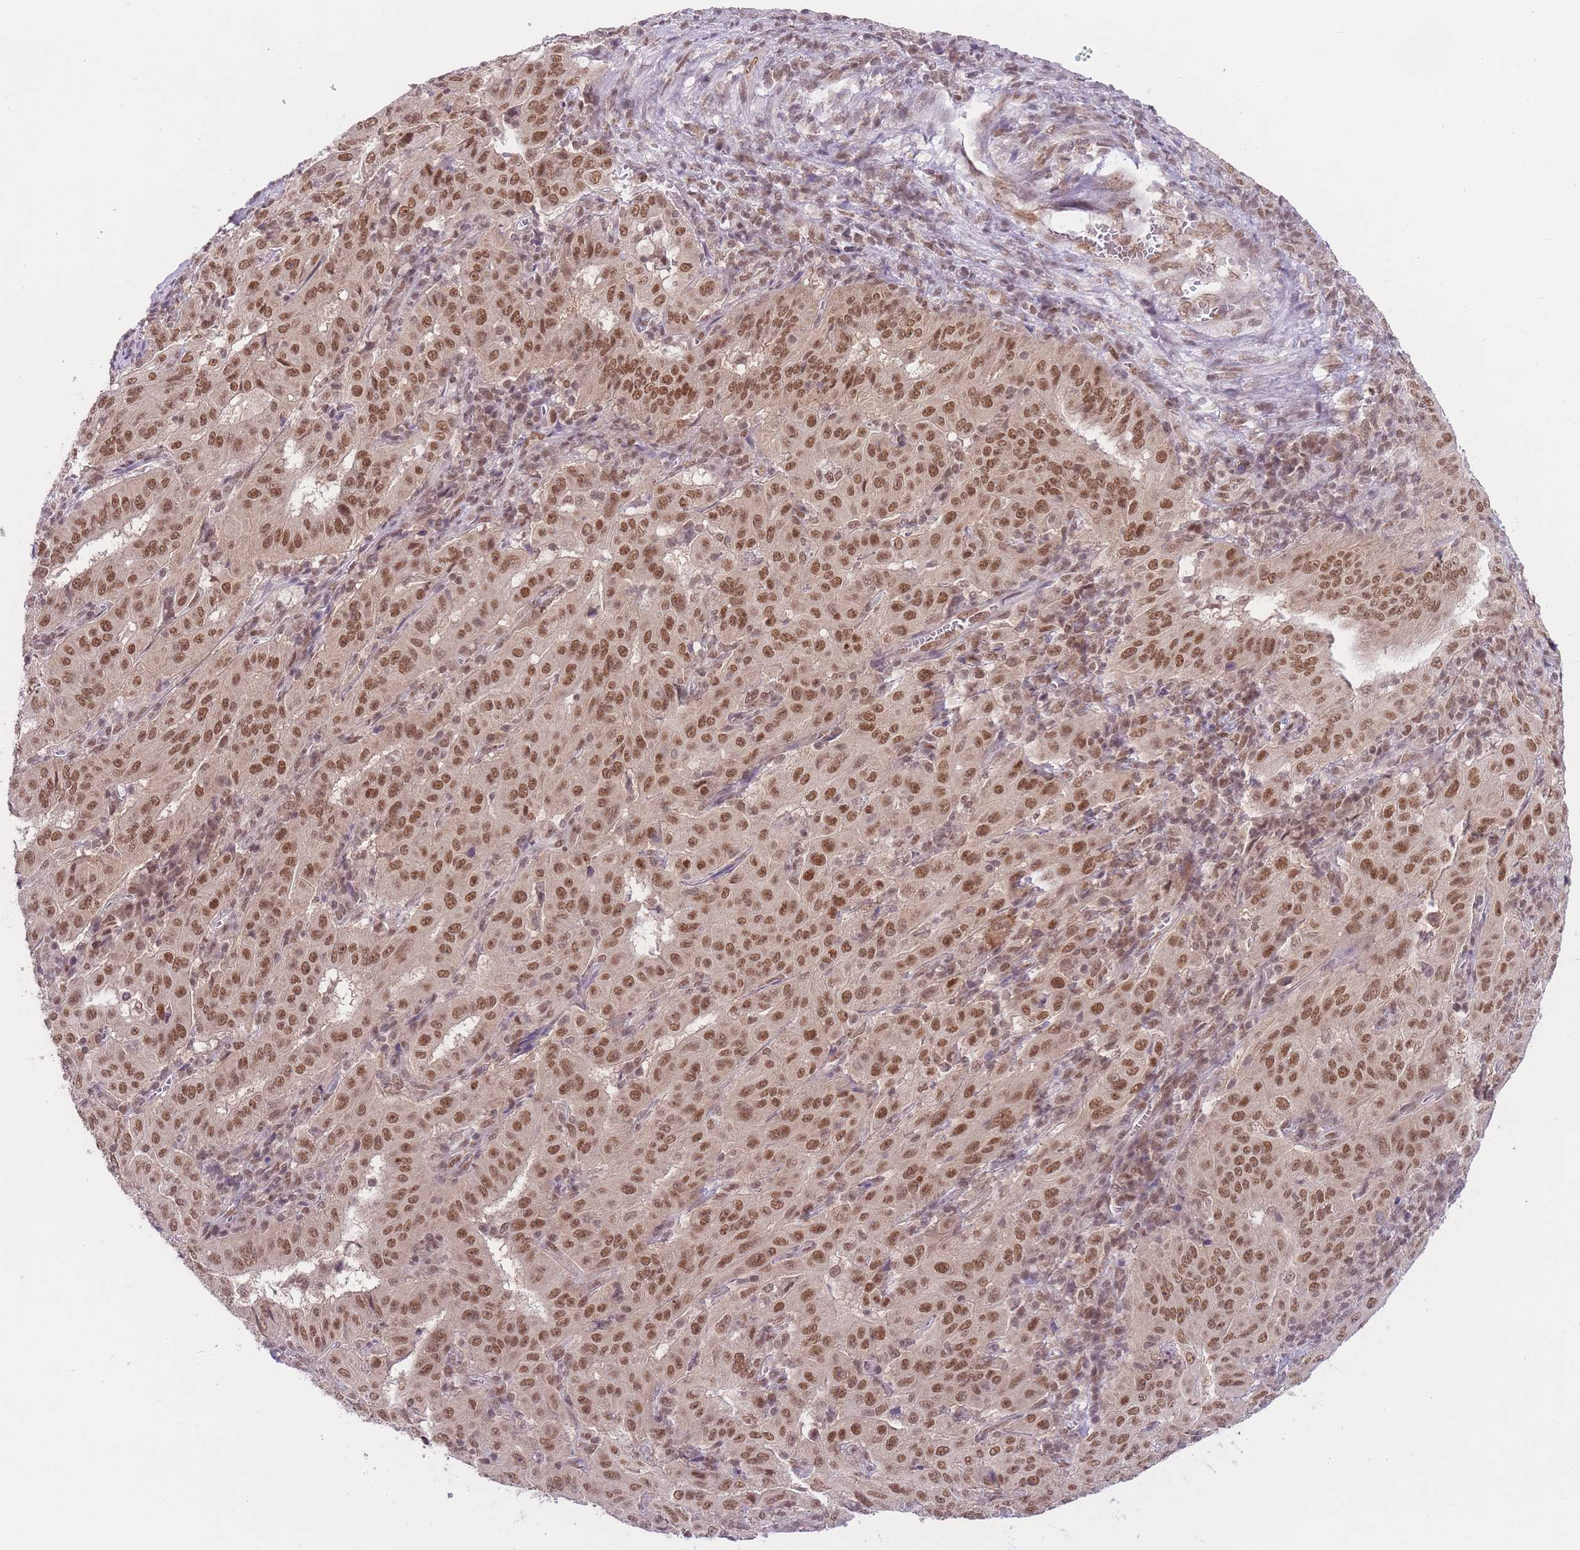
{"staining": {"intensity": "moderate", "quantity": ">75%", "location": "nuclear"}, "tissue": "pancreatic cancer", "cell_type": "Tumor cells", "image_type": "cancer", "snomed": [{"axis": "morphology", "description": "Adenocarcinoma, NOS"}, {"axis": "topography", "description": "Pancreas"}], "caption": "Immunohistochemistry (IHC) micrograph of human pancreatic cancer stained for a protein (brown), which displays medium levels of moderate nuclear staining in approximately >75% of tumor cells.", "gene": "TMED3", "patient": {"sex": "male", "age": 63}}